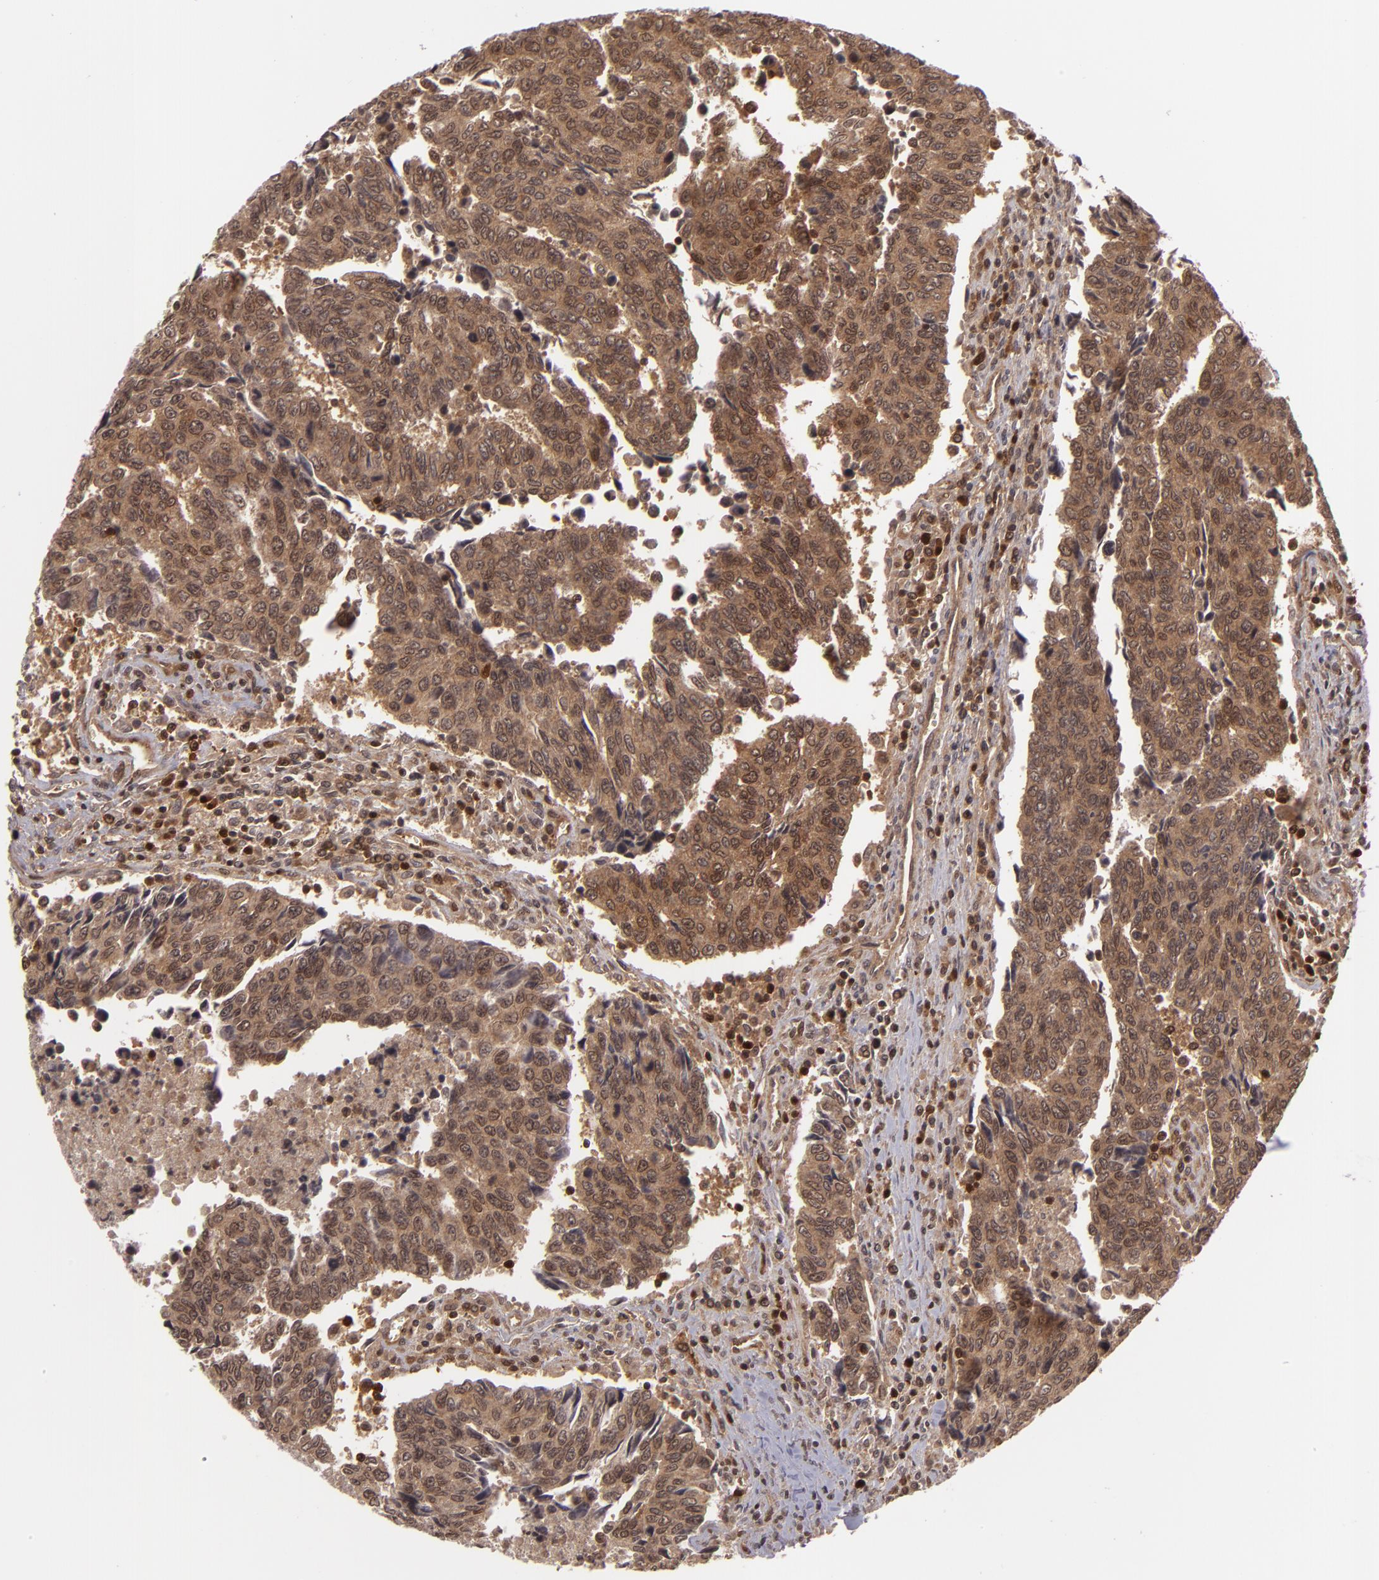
{"staining": {"intensity": "moderate", "quantity": ">75%", "location": "cytoplasmic/membranous"}, "tissue": "urothelial cancer", "cell_type": "Tumor cells", "image_type": "cancer", "snomed": [{"axis": "morphology", "description": "Urothelial carcinoma, High grade"}, {"axis": "topography", "description": "Urinary bladder"}], "caption": "DAB immunohistochemical staining of urothelial carcinoma (high-grade) shows moderate cytoplasmic/membranous protein positivity in approximately >75% of tumor cells.", "gene": "ZBTB33", "patient": {"sex": "male", "age": 86}}